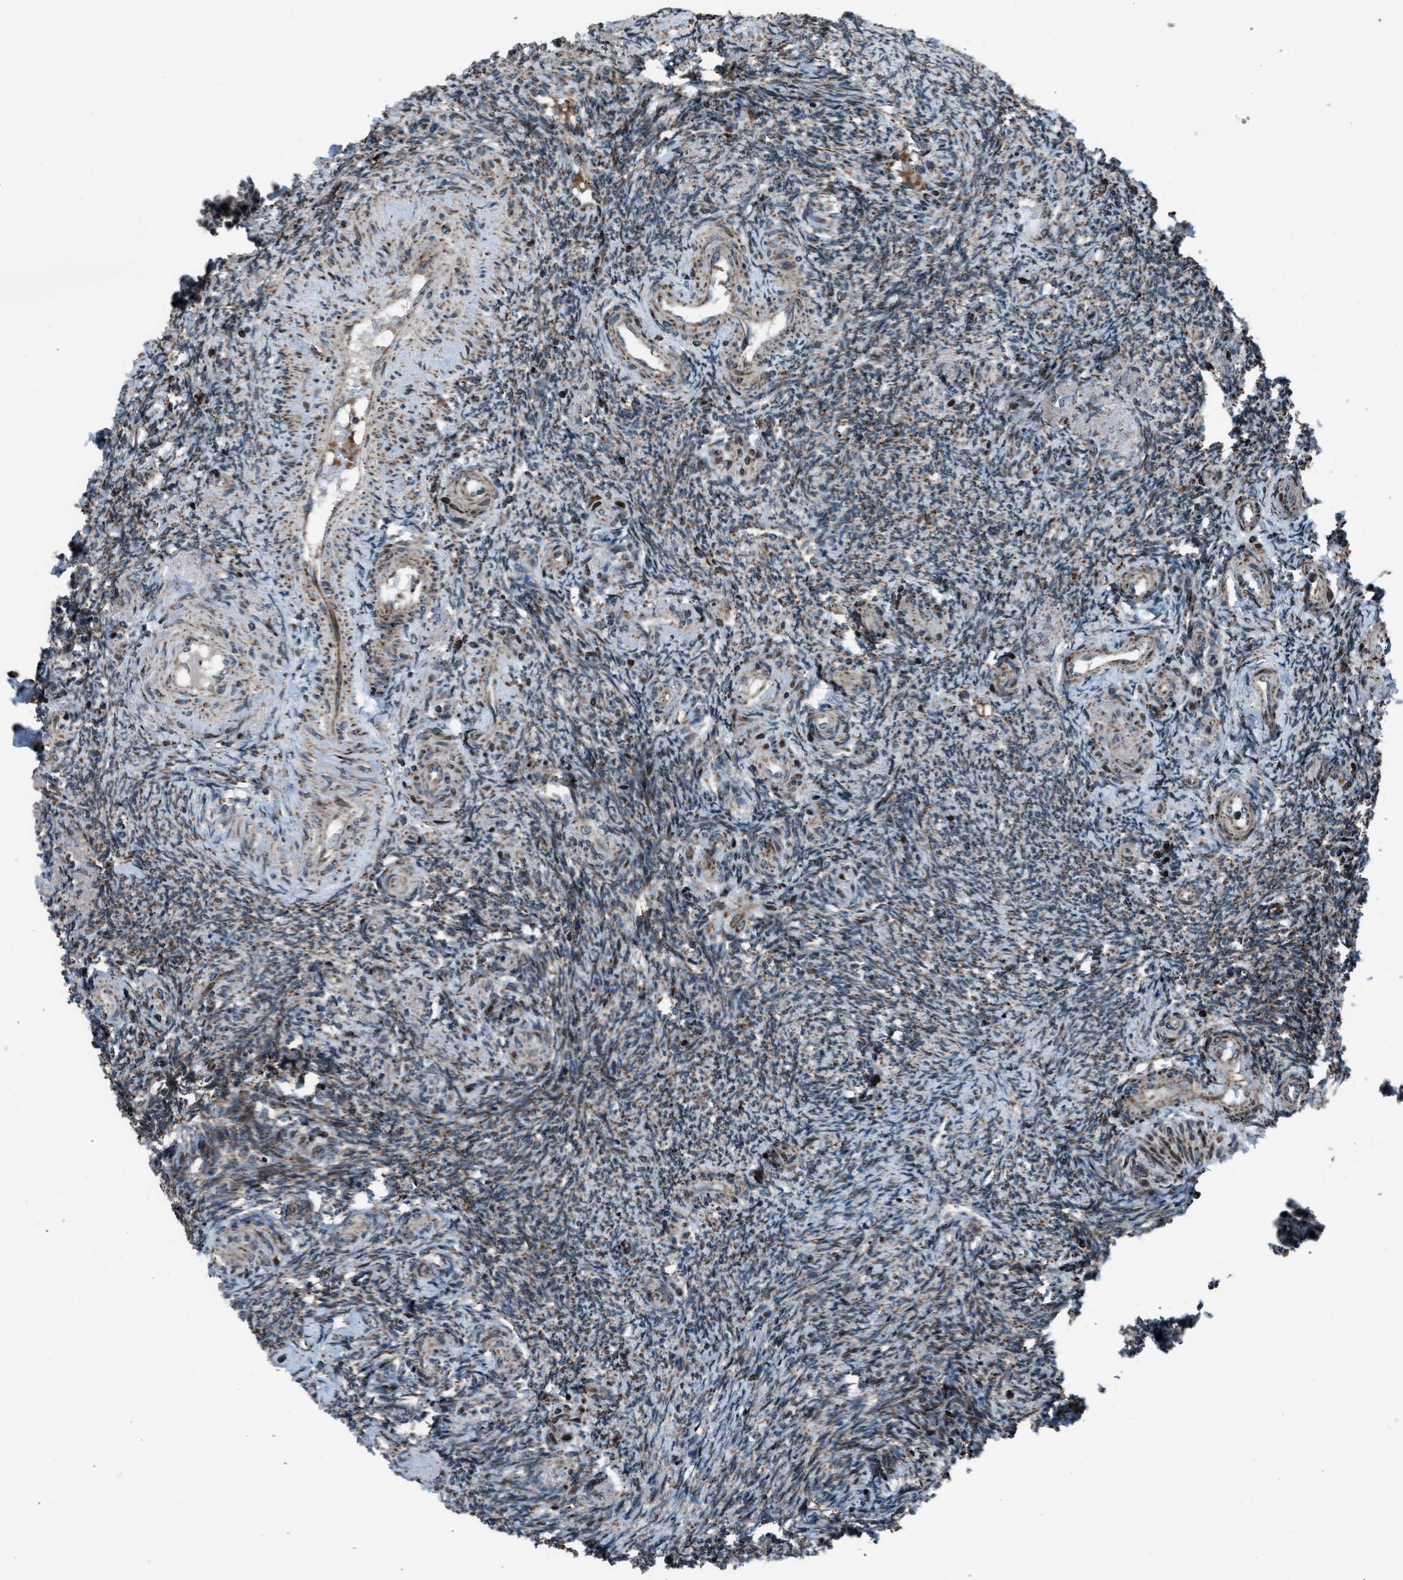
{"staining": {"intensity": "moderate", "quantity": ">75%", "location": "cytoplasmic/membranous,nuclear"}, "tissue": "ovary", "cell_type": "Ovarian stroma cells", "image_type": "normal", "snomed": [{"axis": "morphology", "description": "Normal tissue, NOS"}, {"axis": "topography", "description": "Ovary"}], "caption": "Moderate cytoplasmic/membranous,nuclear protein staining is appreciated in approximately >75% of ovarian stroma cells in ovary. (Brightfield microscopy of DAB IHC at high magnification).", "gene": "MORC3", "patient": {"sex": "female", "age": 41}}